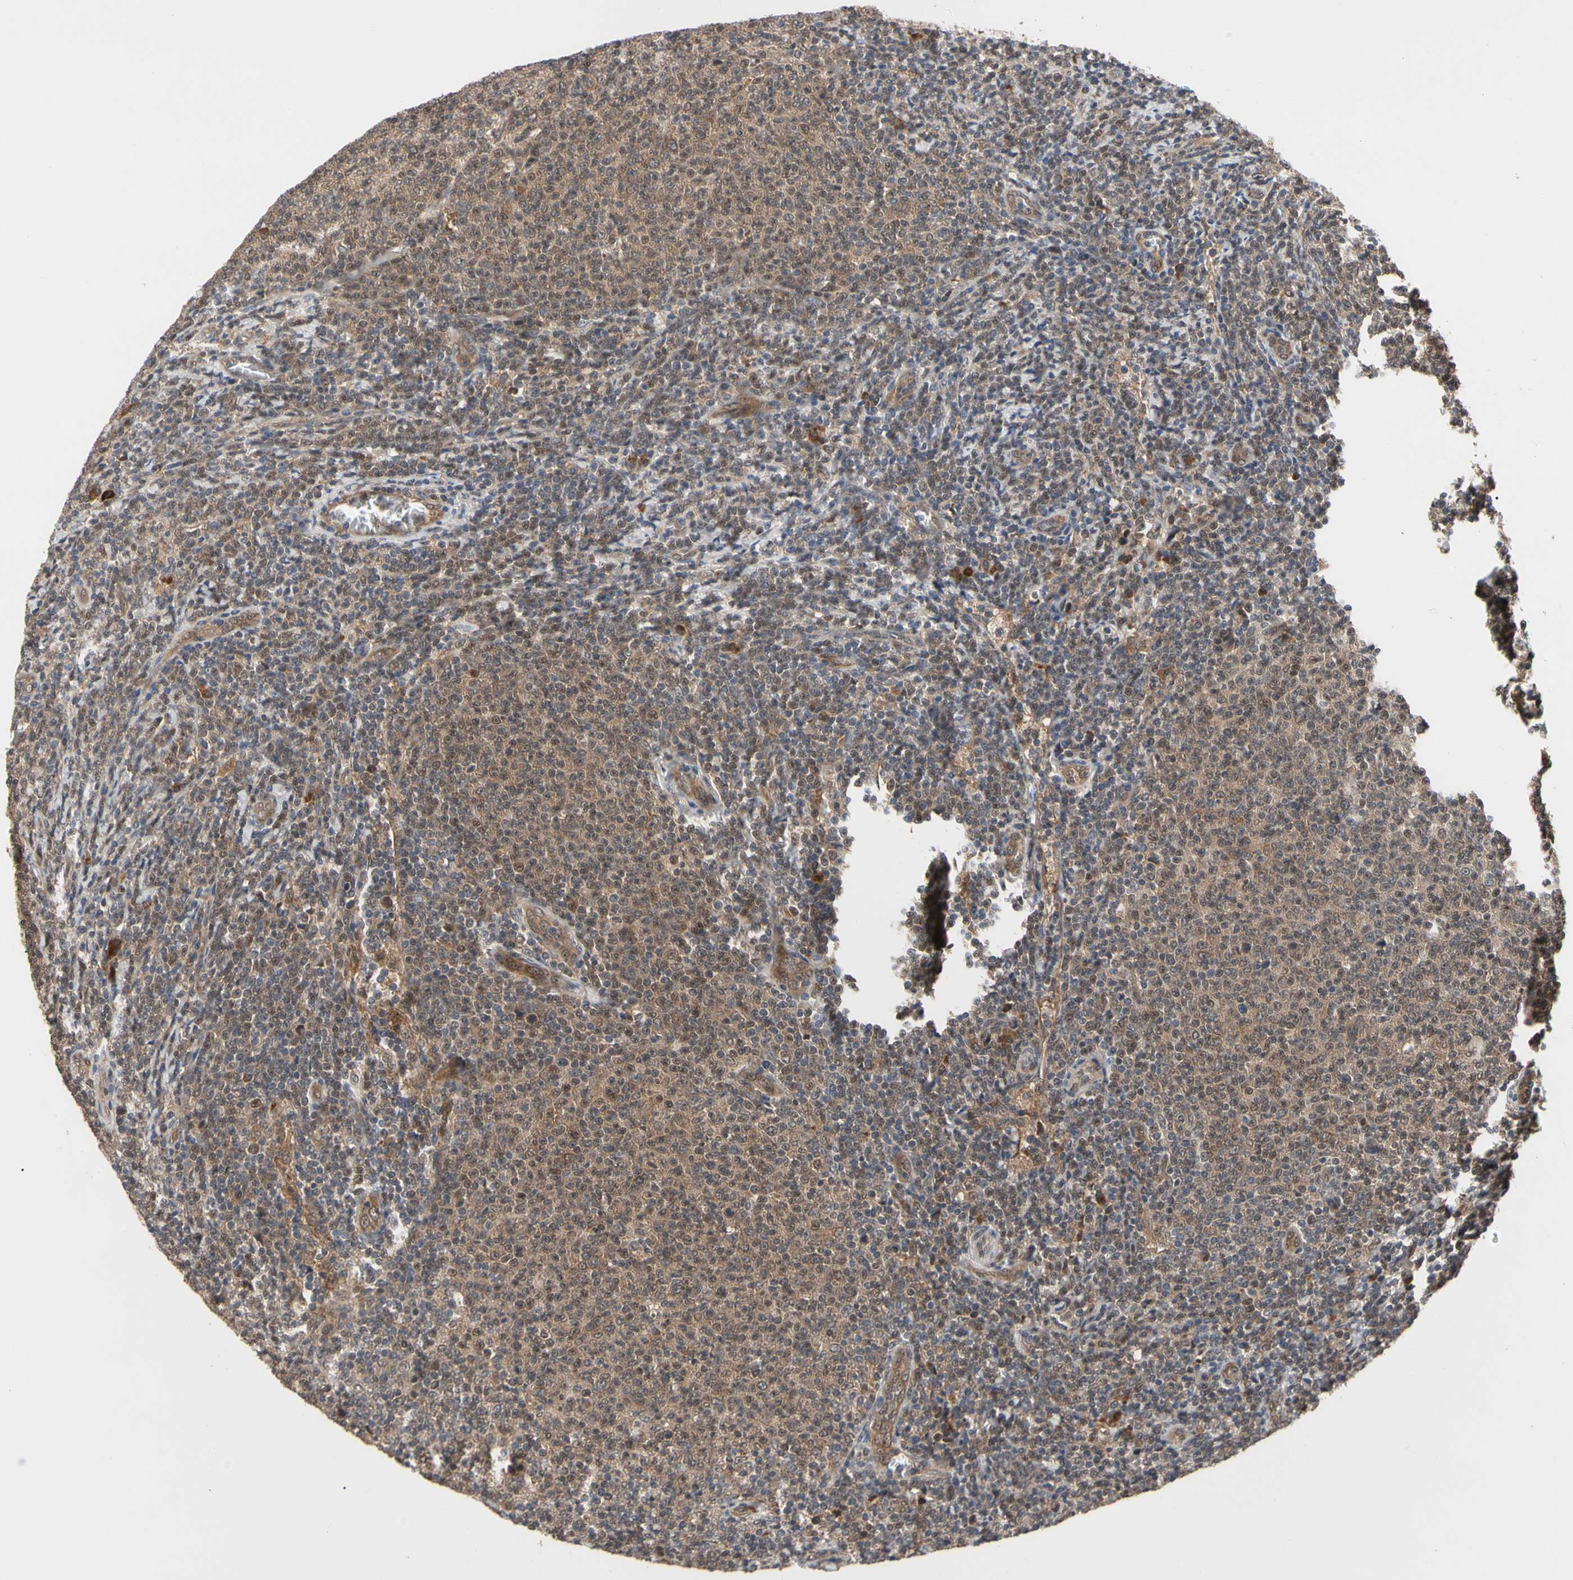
{"staining": {"intensity": "weak", "quantity": ">75%", "location": "cytoplasmic/membranous"}, "tissue": "lymphoma", "cell_type": "Tumor cells", "image_type": "cancer", "snomed": [{"axis": "morphology", "description": "Malignant lymphoma, non-Hodgkin's type, Low grade"}, {"axis": "topography", "description": "Lymph node"}], "caption": "Immunohistochemical staining of lymphoma shows low levels of weak cytoplasmic/membranous protein positivity in approximately >75% of tumor cells.", "gene": "CYTIP", "patient": {"sex": "male", "age": 66}}